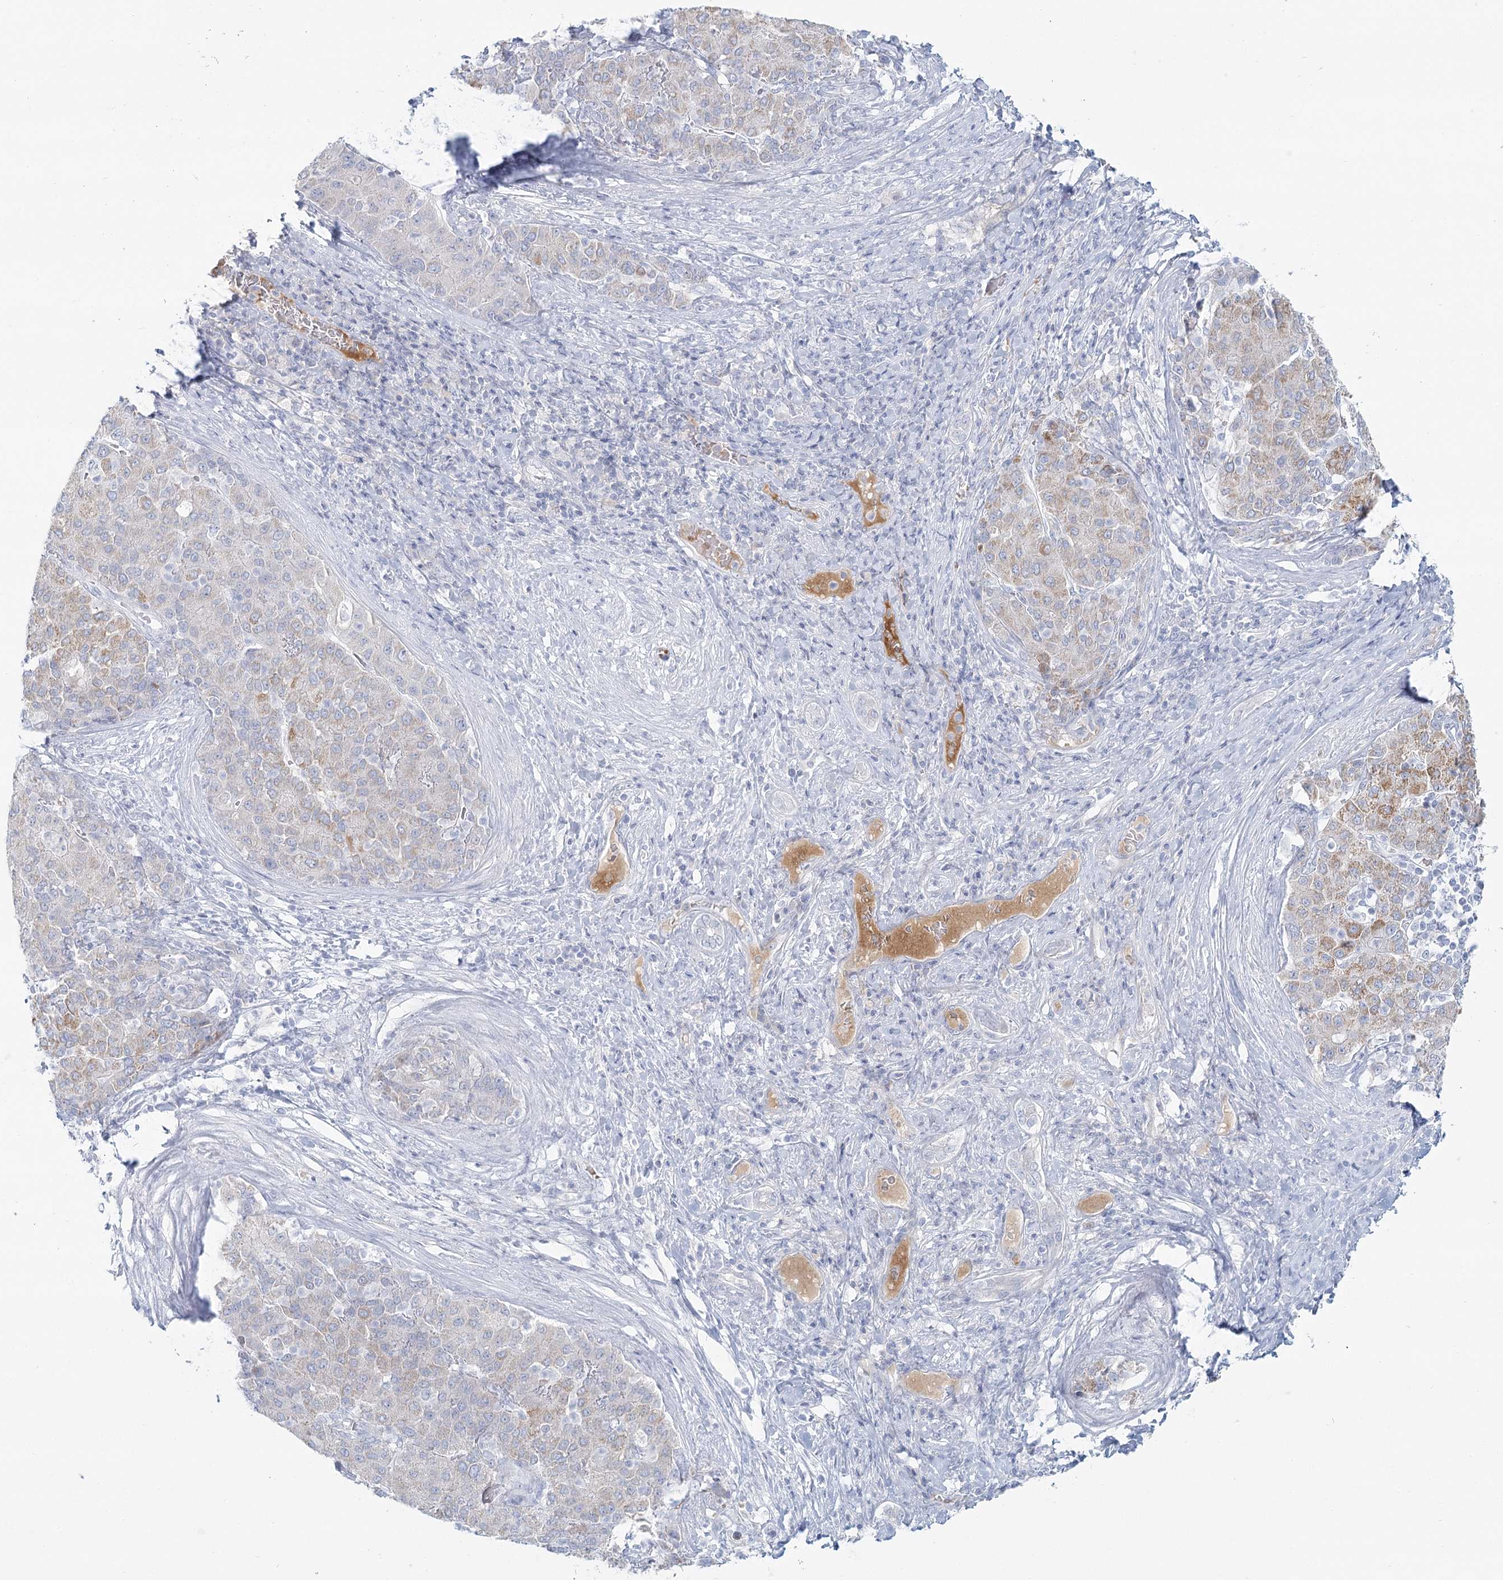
{"staining": {"intensity": "moderate", "quantity": "<25%", "location": "cytoplasmic/membranous"}, "tissue": "liver cancer", "cell_type": "Tumor cells", "image_type": "cancer", "snomed": [{"axis": "morphology", "description": "Carcinoma, Hepatocellular, NOS"}, {"axis": "topography", "description": "Liver"}], "caption": "DAB (3,3'-diaminobenzidine) immunohistochemical staining of liver cancer (hepatocellular carcinoma) demonstrates moderate cytoplasmic/membranous protein expression in approximately <25% of tumor cells.", "gene": "DMGDH", "patient": {"sex": "male", "age": 65}}